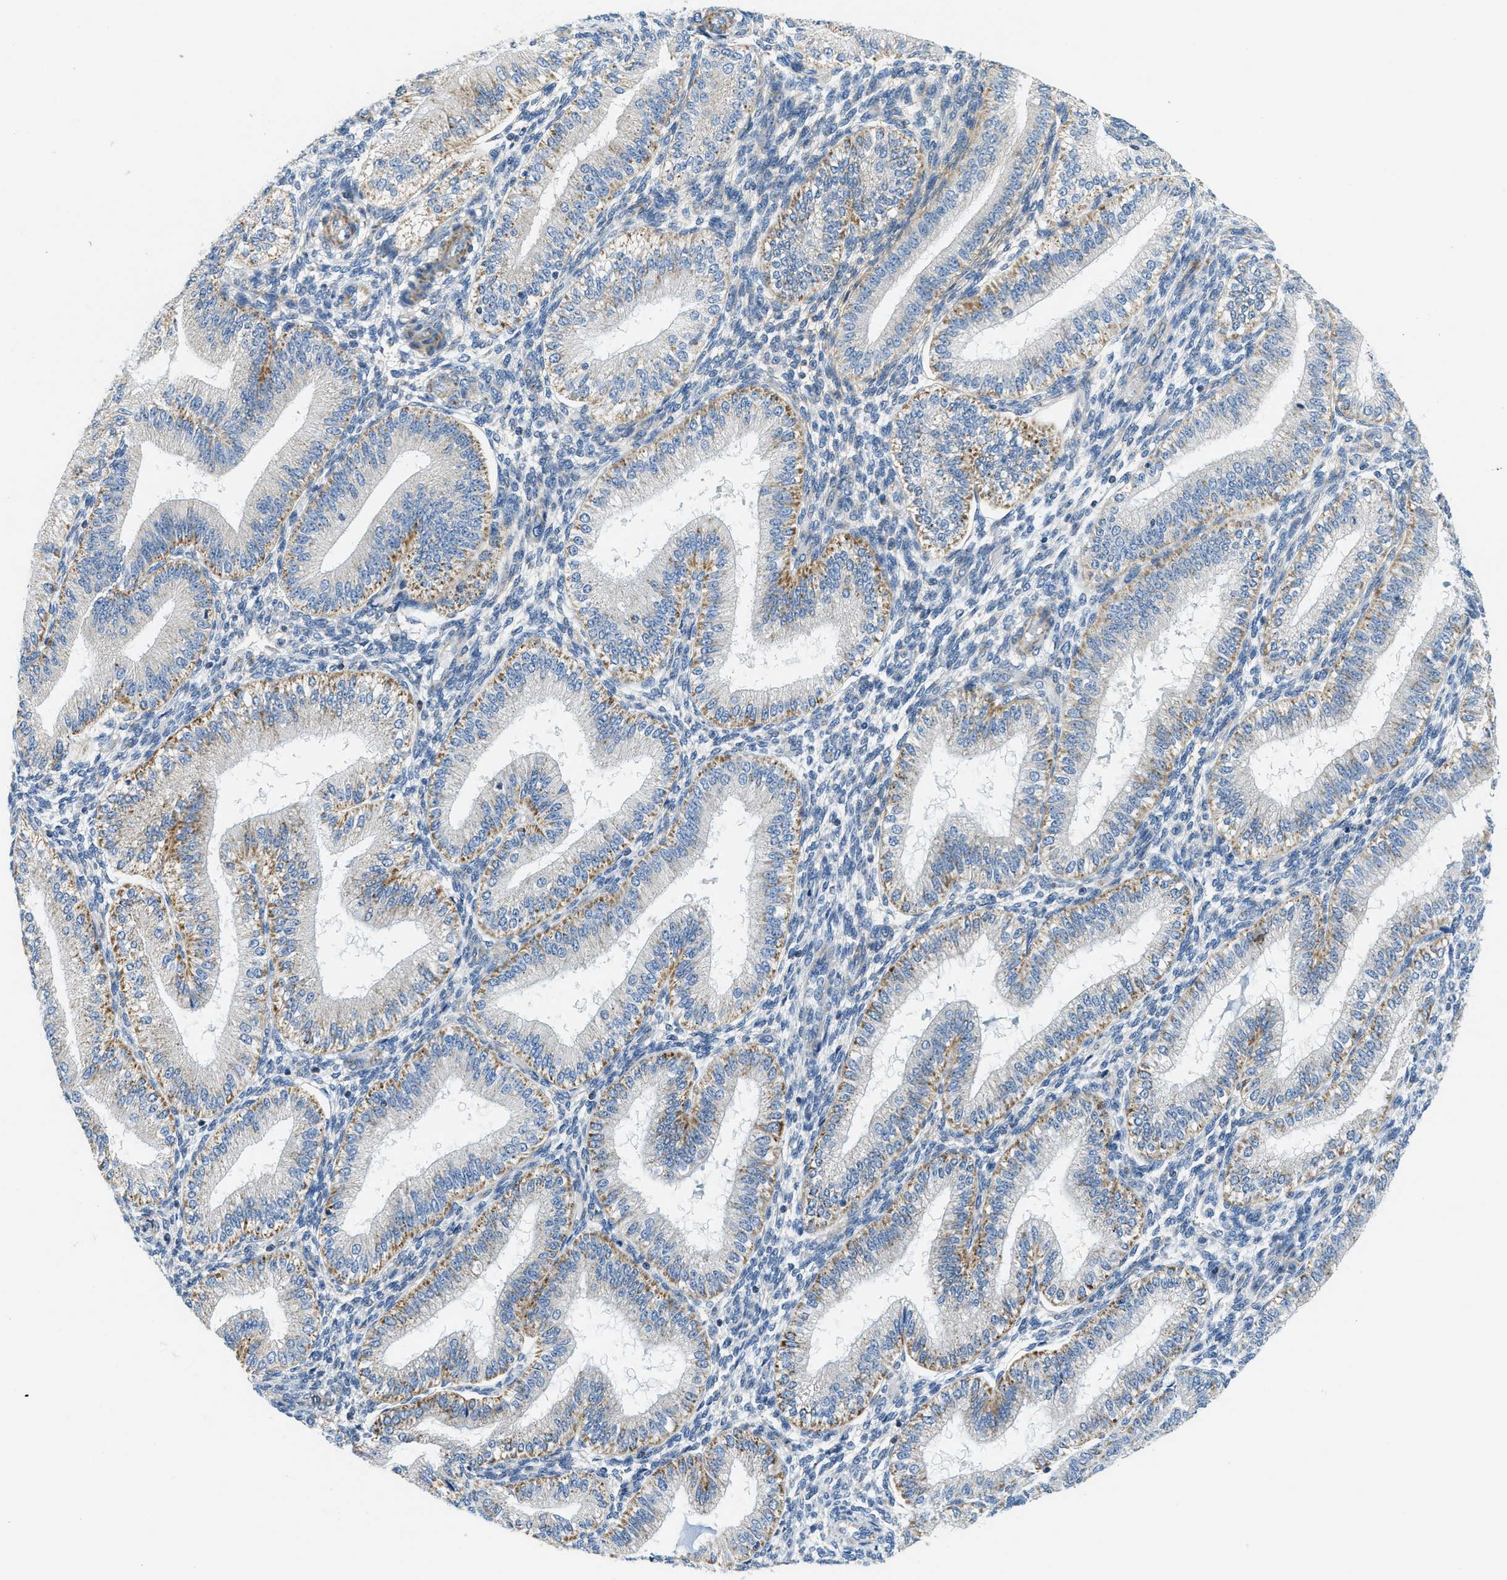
{"staining": {"intensity": "negative", "quantity": "none", "location": "none"}, "tissue": "endometrium", "cell_type": "Cells in endometrial stroma", "image_type": "normal", "snomed": [{"axis": "morphology", "description": "Normal tissue, NOS"}, {"axis": "topography", "description": "Endometrium"}], "caption": "IHC histopathology image of normal endometrium: human endometrium stained with DAB (3,3'-diaminobenzidine) reveals no significant protein staining in cells in endometrial stroma. (DAB (3,3'-diaminobenzidine) immunohistochemistry (IHC), high magnification).", "gene": "CA4", "patient": {"sex": "female", "age": 39}}